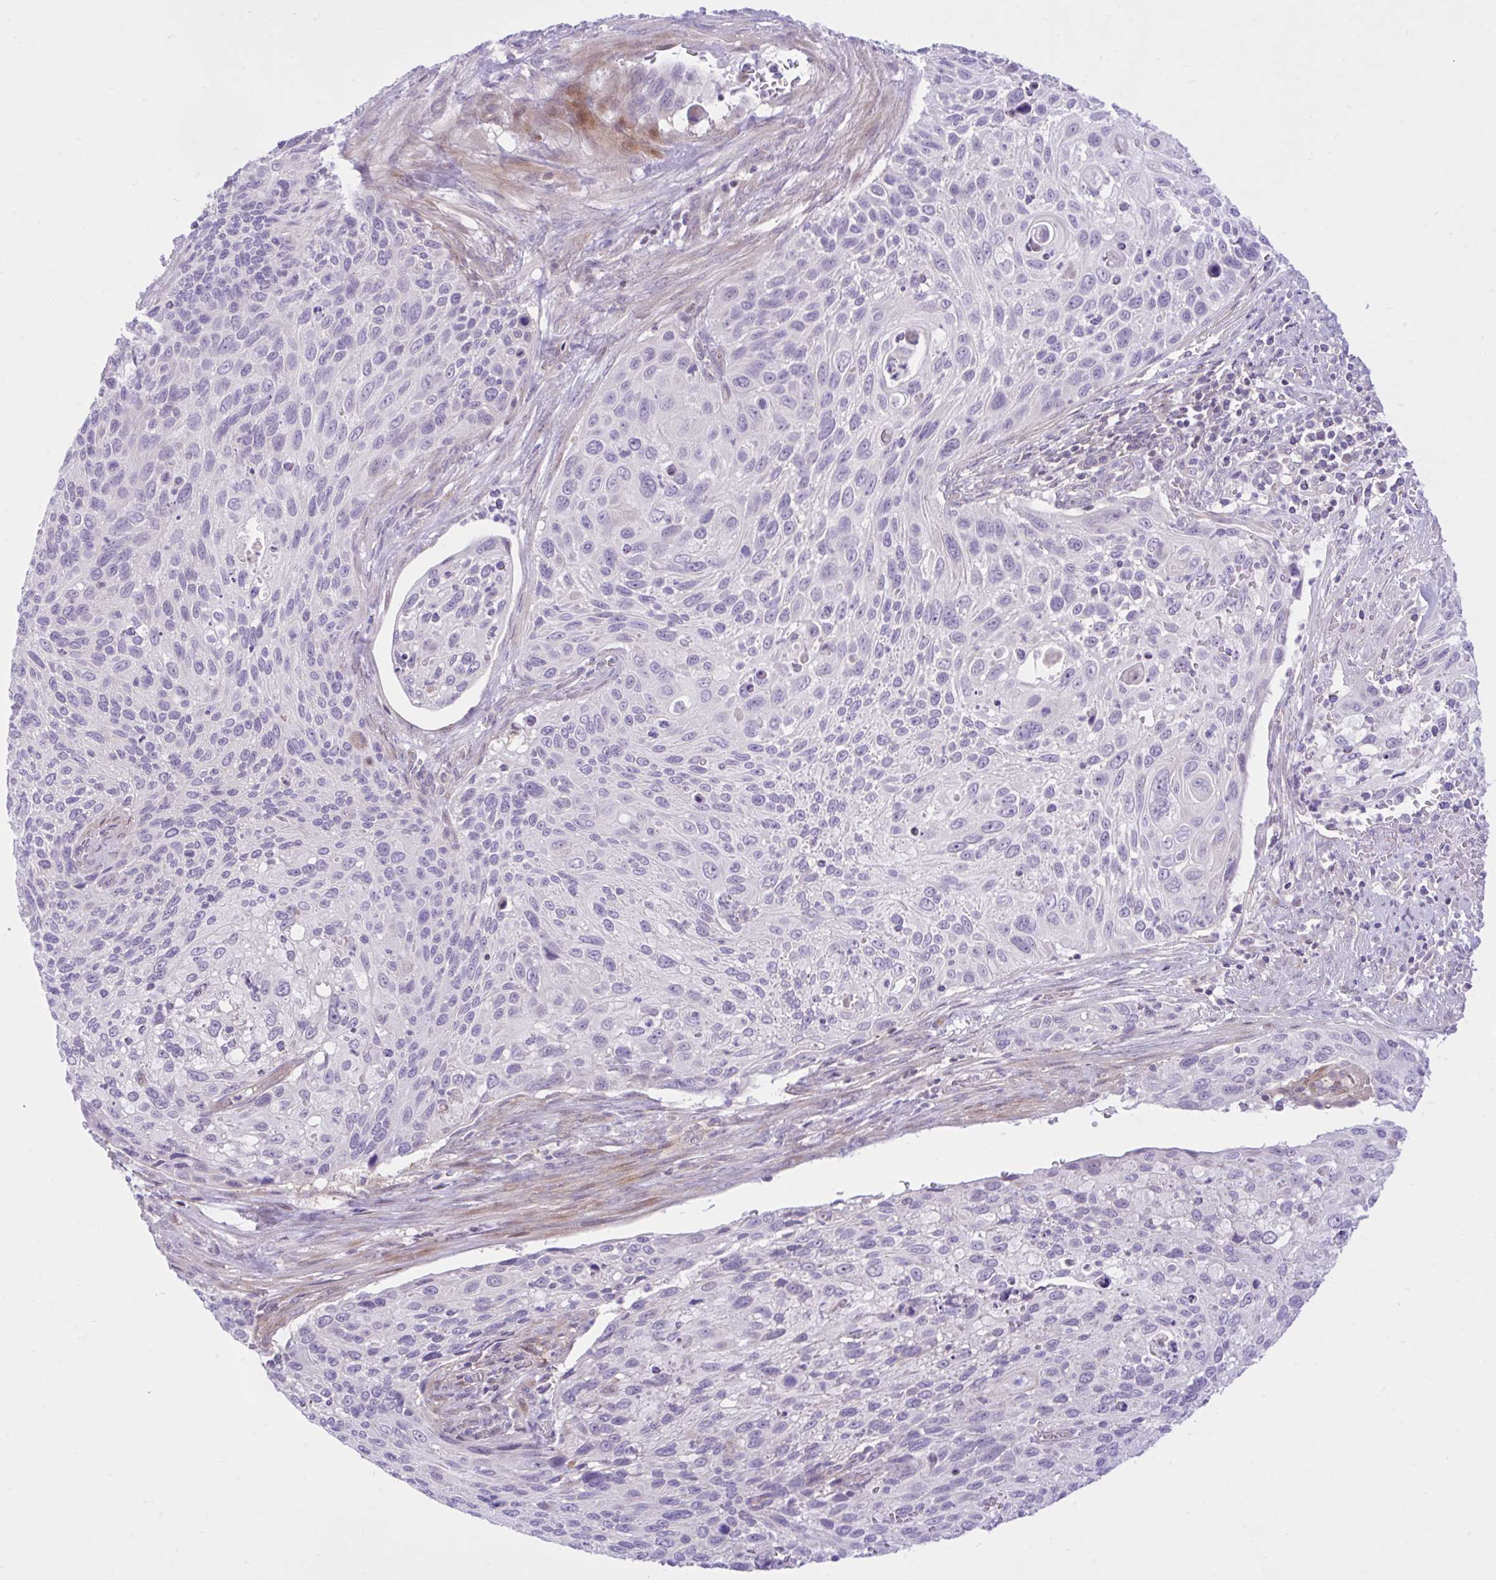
{"staining": {"intensity": "negative", "quantity": "none", "location": "none"}, "tissue": "cervical cancer", "cell_type": "Tumor cells", "image_type": "cancer", "snomed": [{"axis": "morphology", "description": "Squamous cell carcinoma, NOS"}, {"axis": "topography", "description": "Cervix"}], "caption": "DAB (3,3'-diaminobenzidine) immunohistochemical staining of human cervical cancer reveals no significant positivity in tumor cells.", "gene": "ZNF101", "patient": {"sex": "female", "age": 70}}